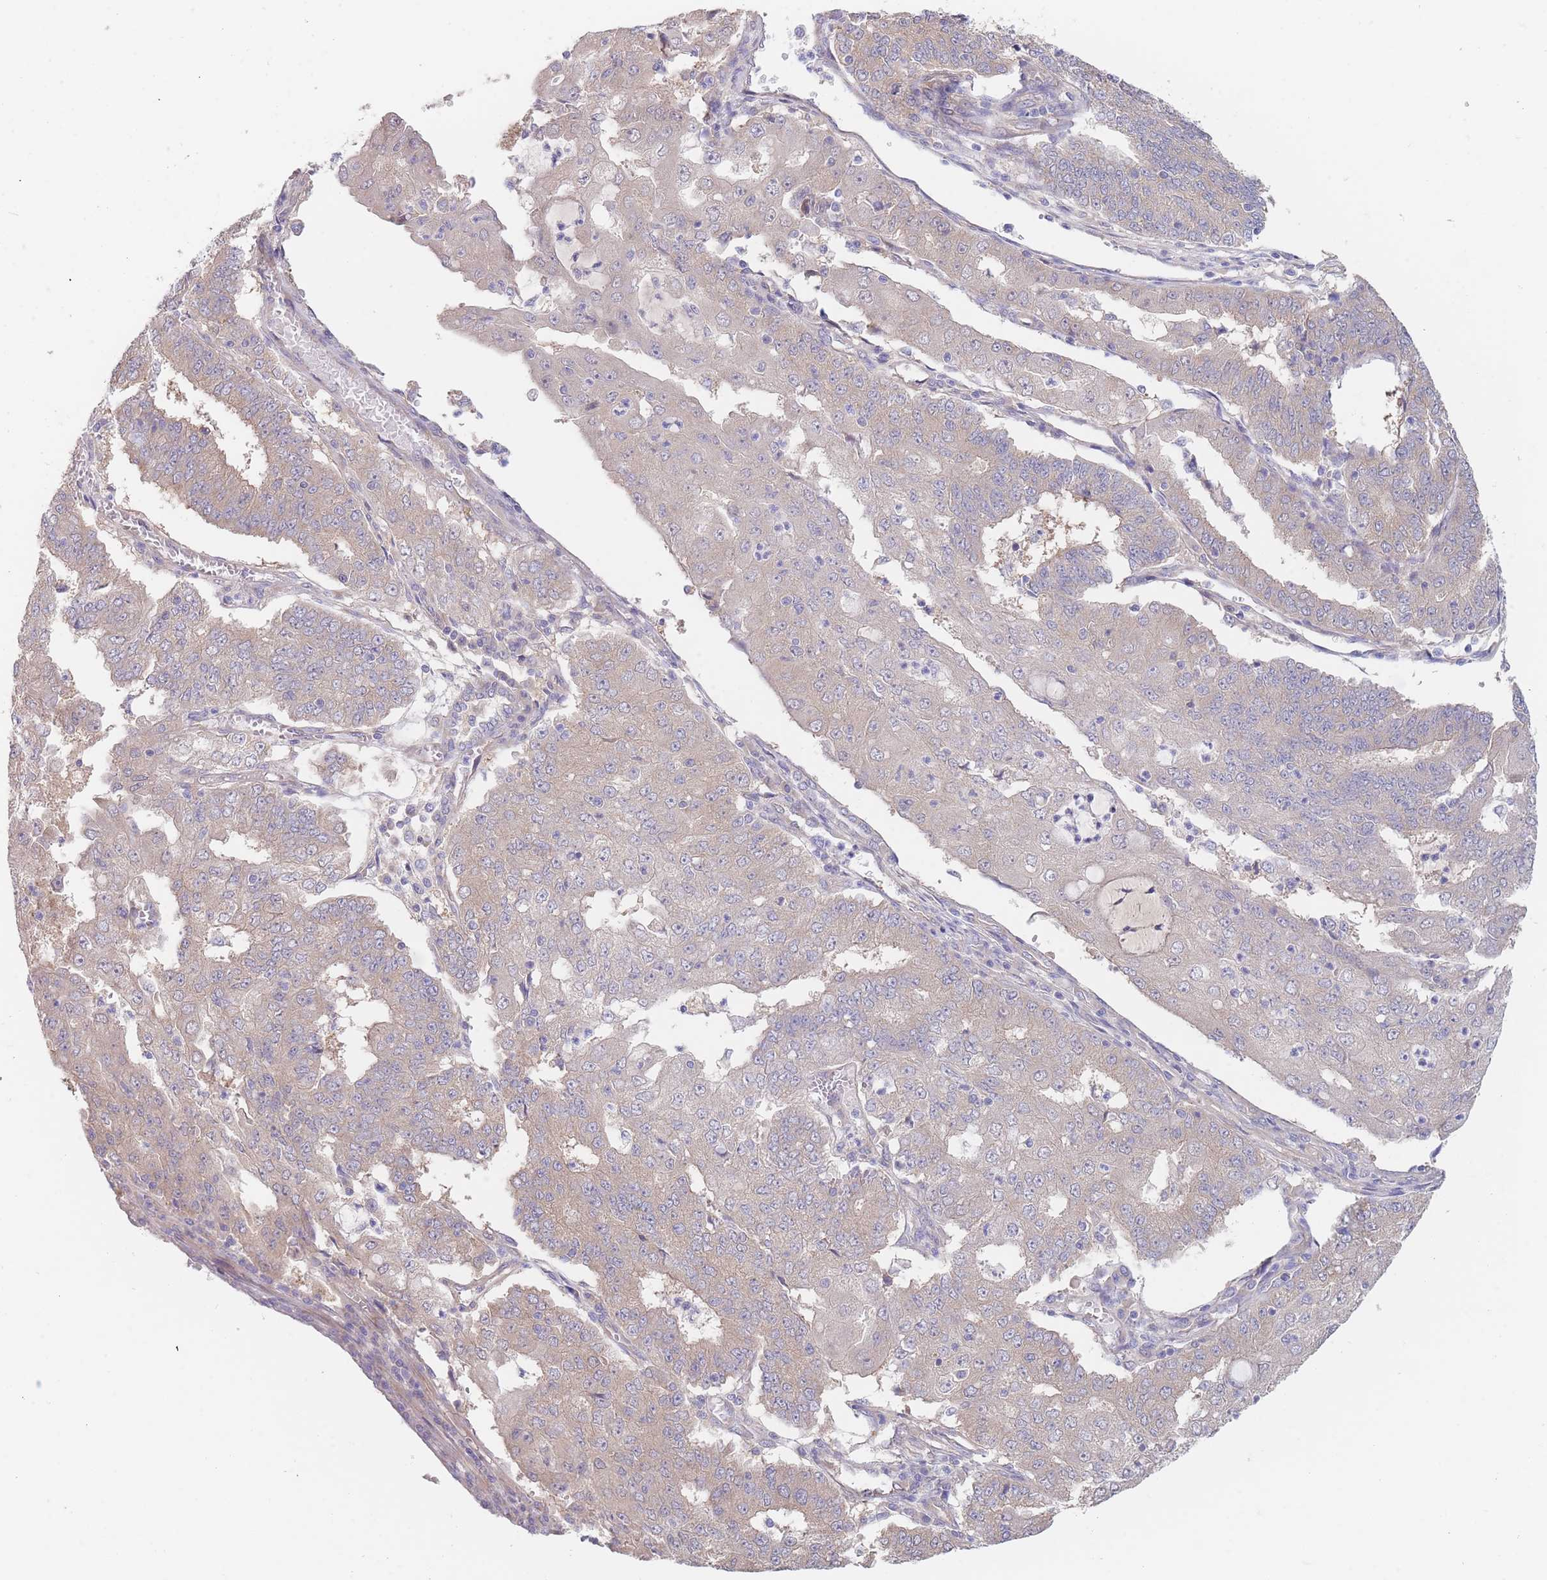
{"staining": {"intensity": "weak", "quantity": "<25%", "location": "cytoplasmic/membranous"}, "tissue": "endometrial cancer", "cell_type": "Tumor cells", "image_type": "cancer", "snomed": [{"axis": "morphology", "description": "Adenocarcinoma, NOS"}, {"axis": "topography", "description": "Endometrium"}], "caption": "Image shows no protein staining in tumor cells of endometrial cancer tissue. Nuclei are stained in blue.", "gene": "ZNF281", "patient": {"sex": "female", "age": 56}}